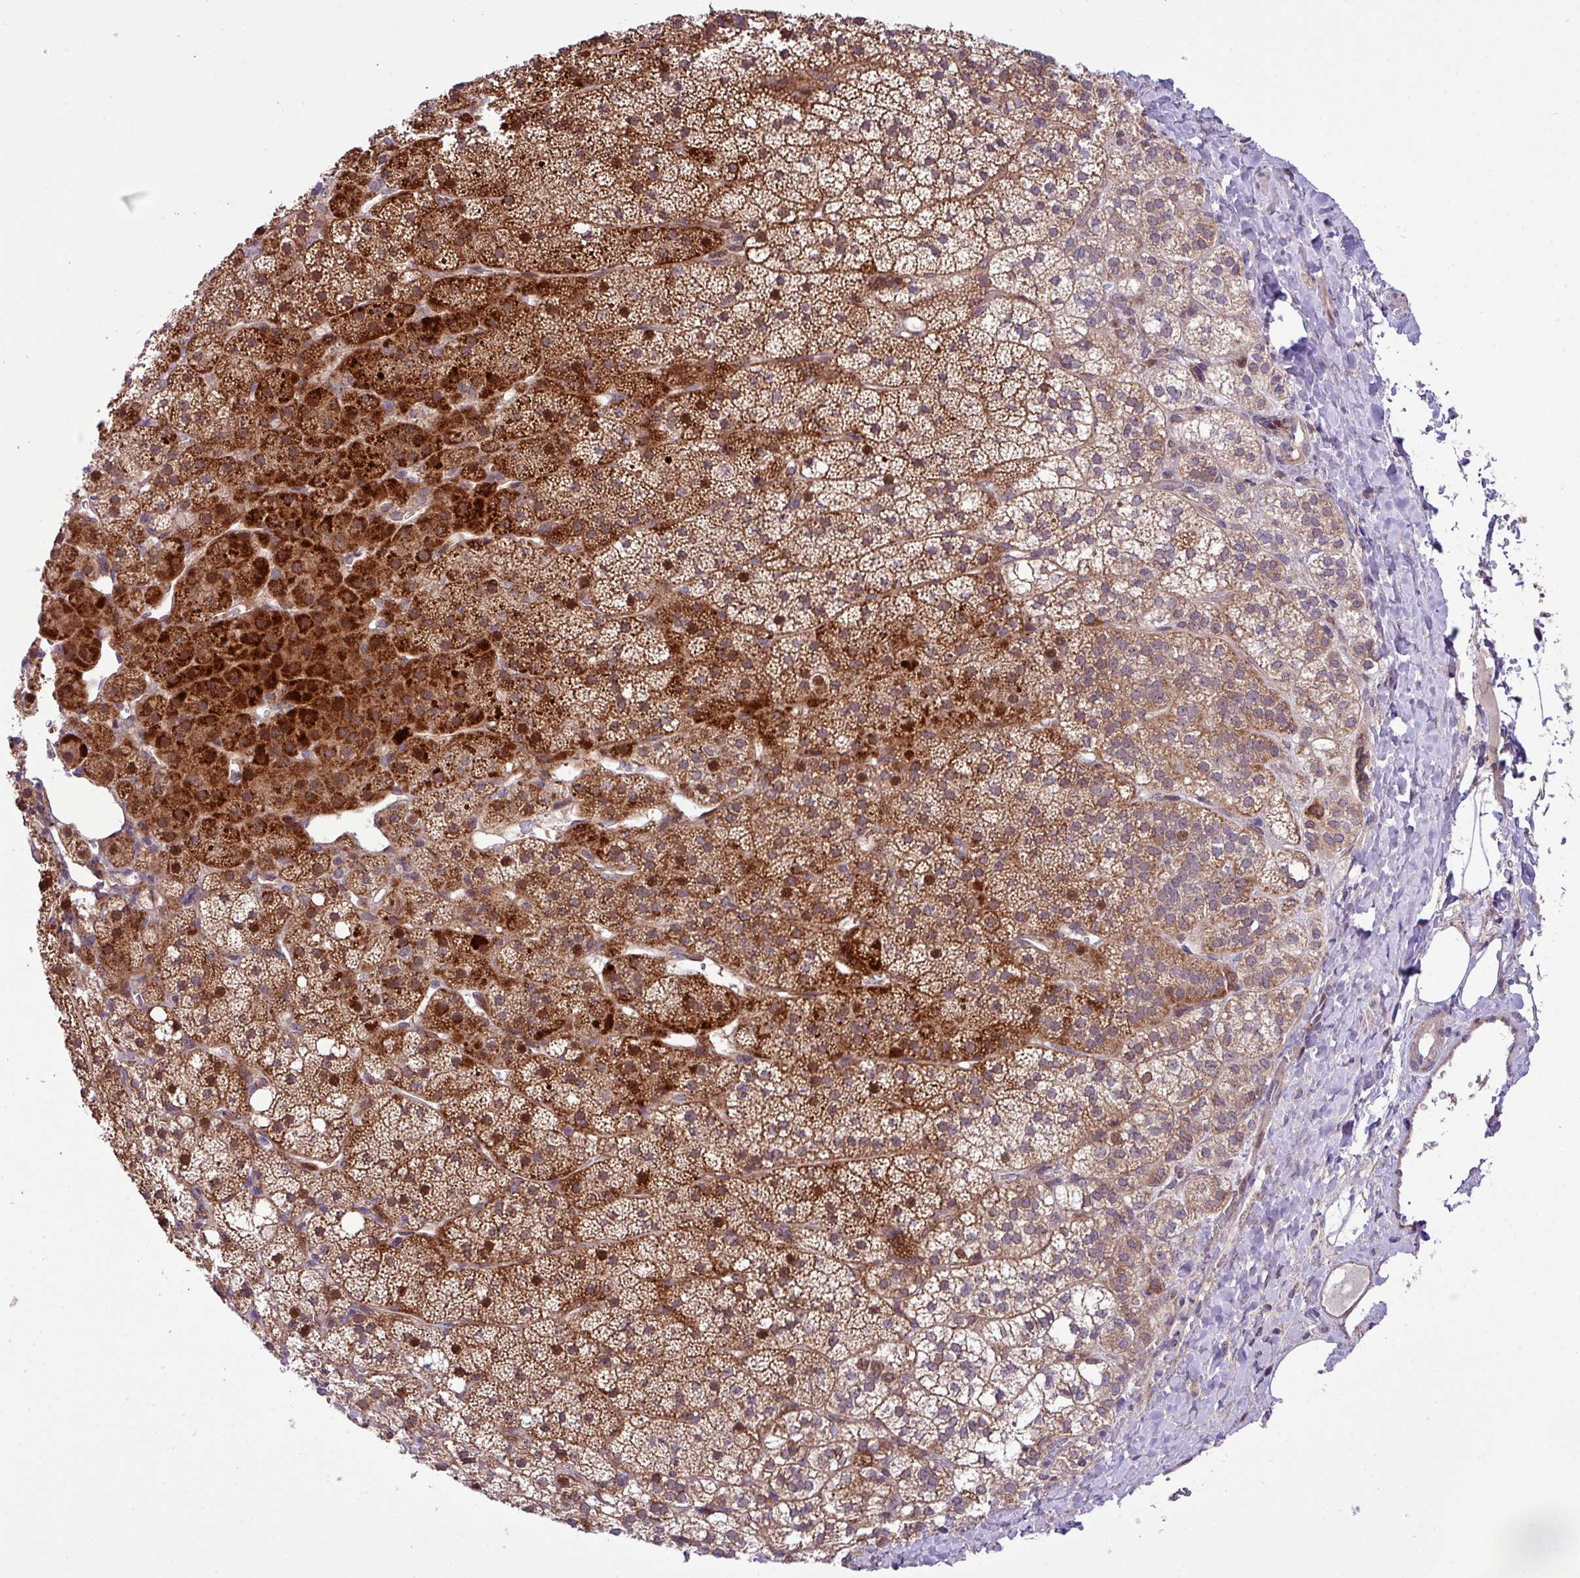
{"staining": {"intensity": "strong", "quantity": "25%-75%", "location": "cytoplasmic/membranous,nuclear"}, "tissue": "adrenal gland", "cell_type": "Glandular cells", "image_type": "normal", "snomed": [{"axis": "morphology", "description": "Normal tissue, NOS"}, {"axis": "topography", "description": "Adrenal gland"}], "caption": "This photomicrograph demonstrates immunohistochemistry staining of normal human adrenal gland, with high strong cytoplasmic/membranous,nuclear staining in approximately 25%-75% of glandular cells.", "gene": "B3GNT9", "patient": {"sex": "male", "age": 53}}